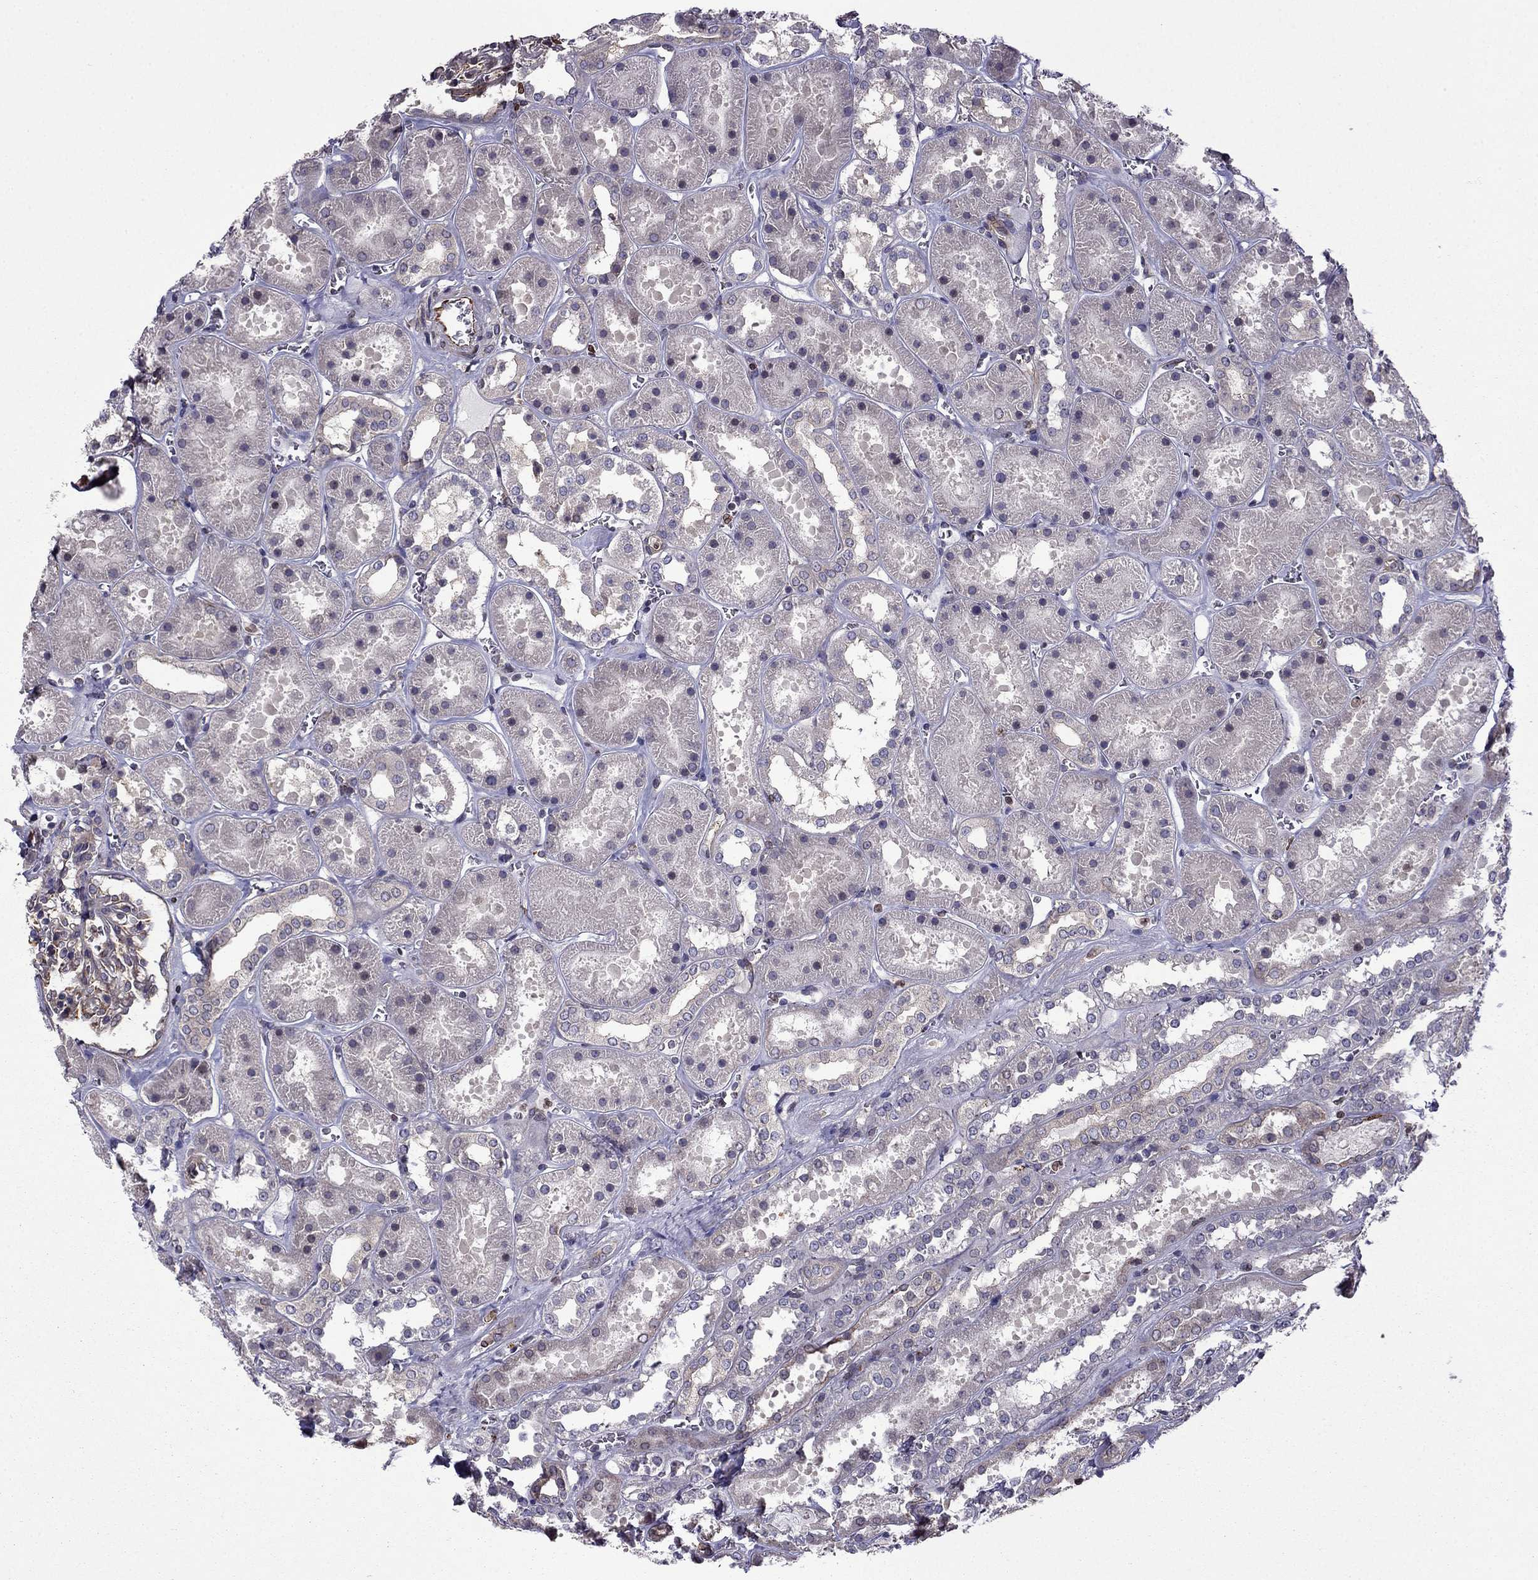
{"staining": {"intensity": "moderate", "quantity": "25%-75%", "location": "cytoplasmic/membranous"}, "tissue": "kidney", "cell_type": "Cells in glomeruli", "image_type": "normal", "snomed": [{"axis": "morphology", "description": "Normal tissue, NOS"}, {"axis": "topography", "description": "Kidney"}], "caption": "Protein expression by immunohistochemistry reveals moderate cytoplasmic/membranous staining in approximately 25%-75% of cells in glomeruli in normal kidney.", "gene": "CDC42BPA", "patient": {"sex": "female", "age": 41}}